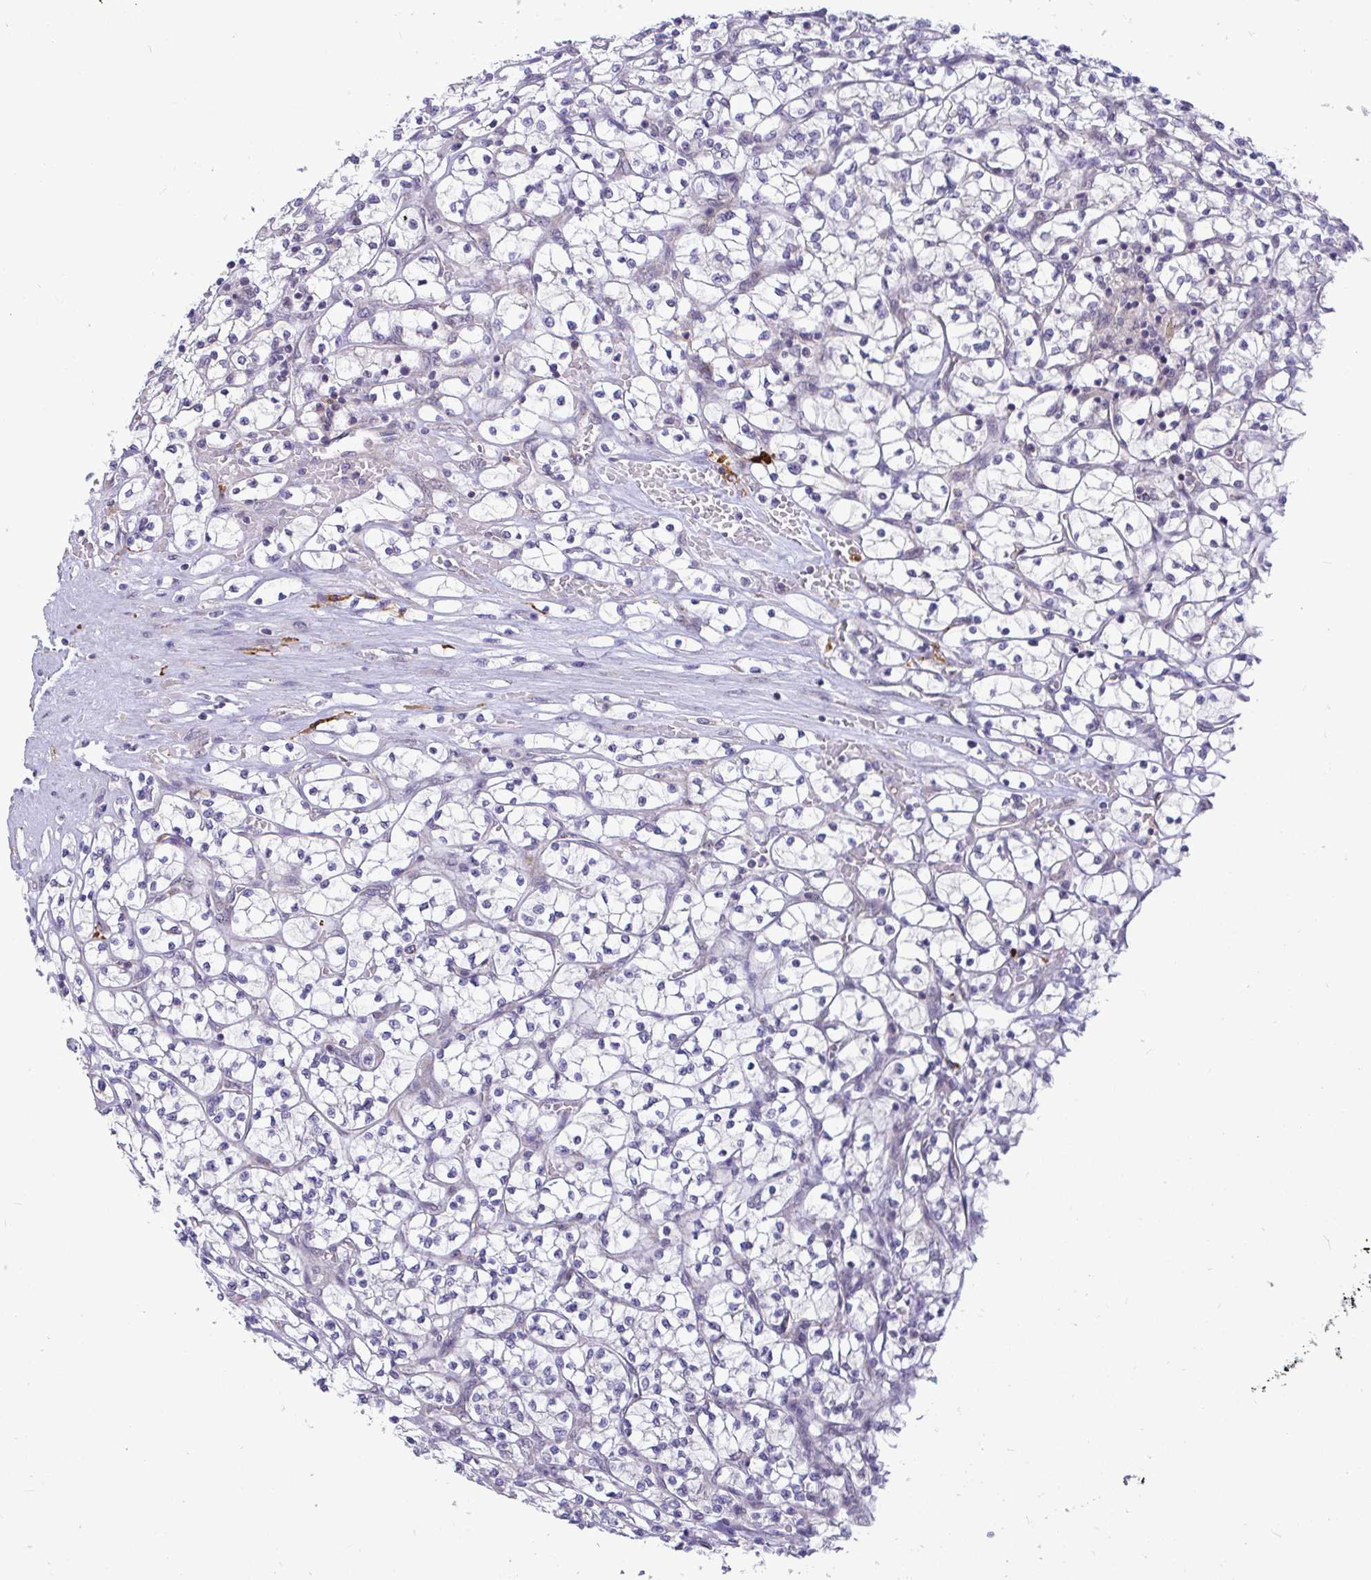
{"staining": {"intensity": "negative", "quantity": "none", "location": "none"}, "tissue": "renal cancer", "cell_type": "Tumor cells", "image_type": "cancer", "snomed": [{"axis": "morphology", "description": "Adenocarcinoma, NOS"}, {"axis": "topography", "description": "Kidney"}], "caption": "A high-resolution micrograph shows immunohistochemistry (IHC) staining of renal cancer (adenocarcinoma), which displays no significant expression in tumor cells. The staining was performed using DAB (3,3'-diaminobenzidine) to visualize the protein expression in brown, while the nuclei were stained in blue with hematoxylin (Magnification: 20x).", "gene": "SRRM4", "patient": {"sex": "female", "age": 64}}